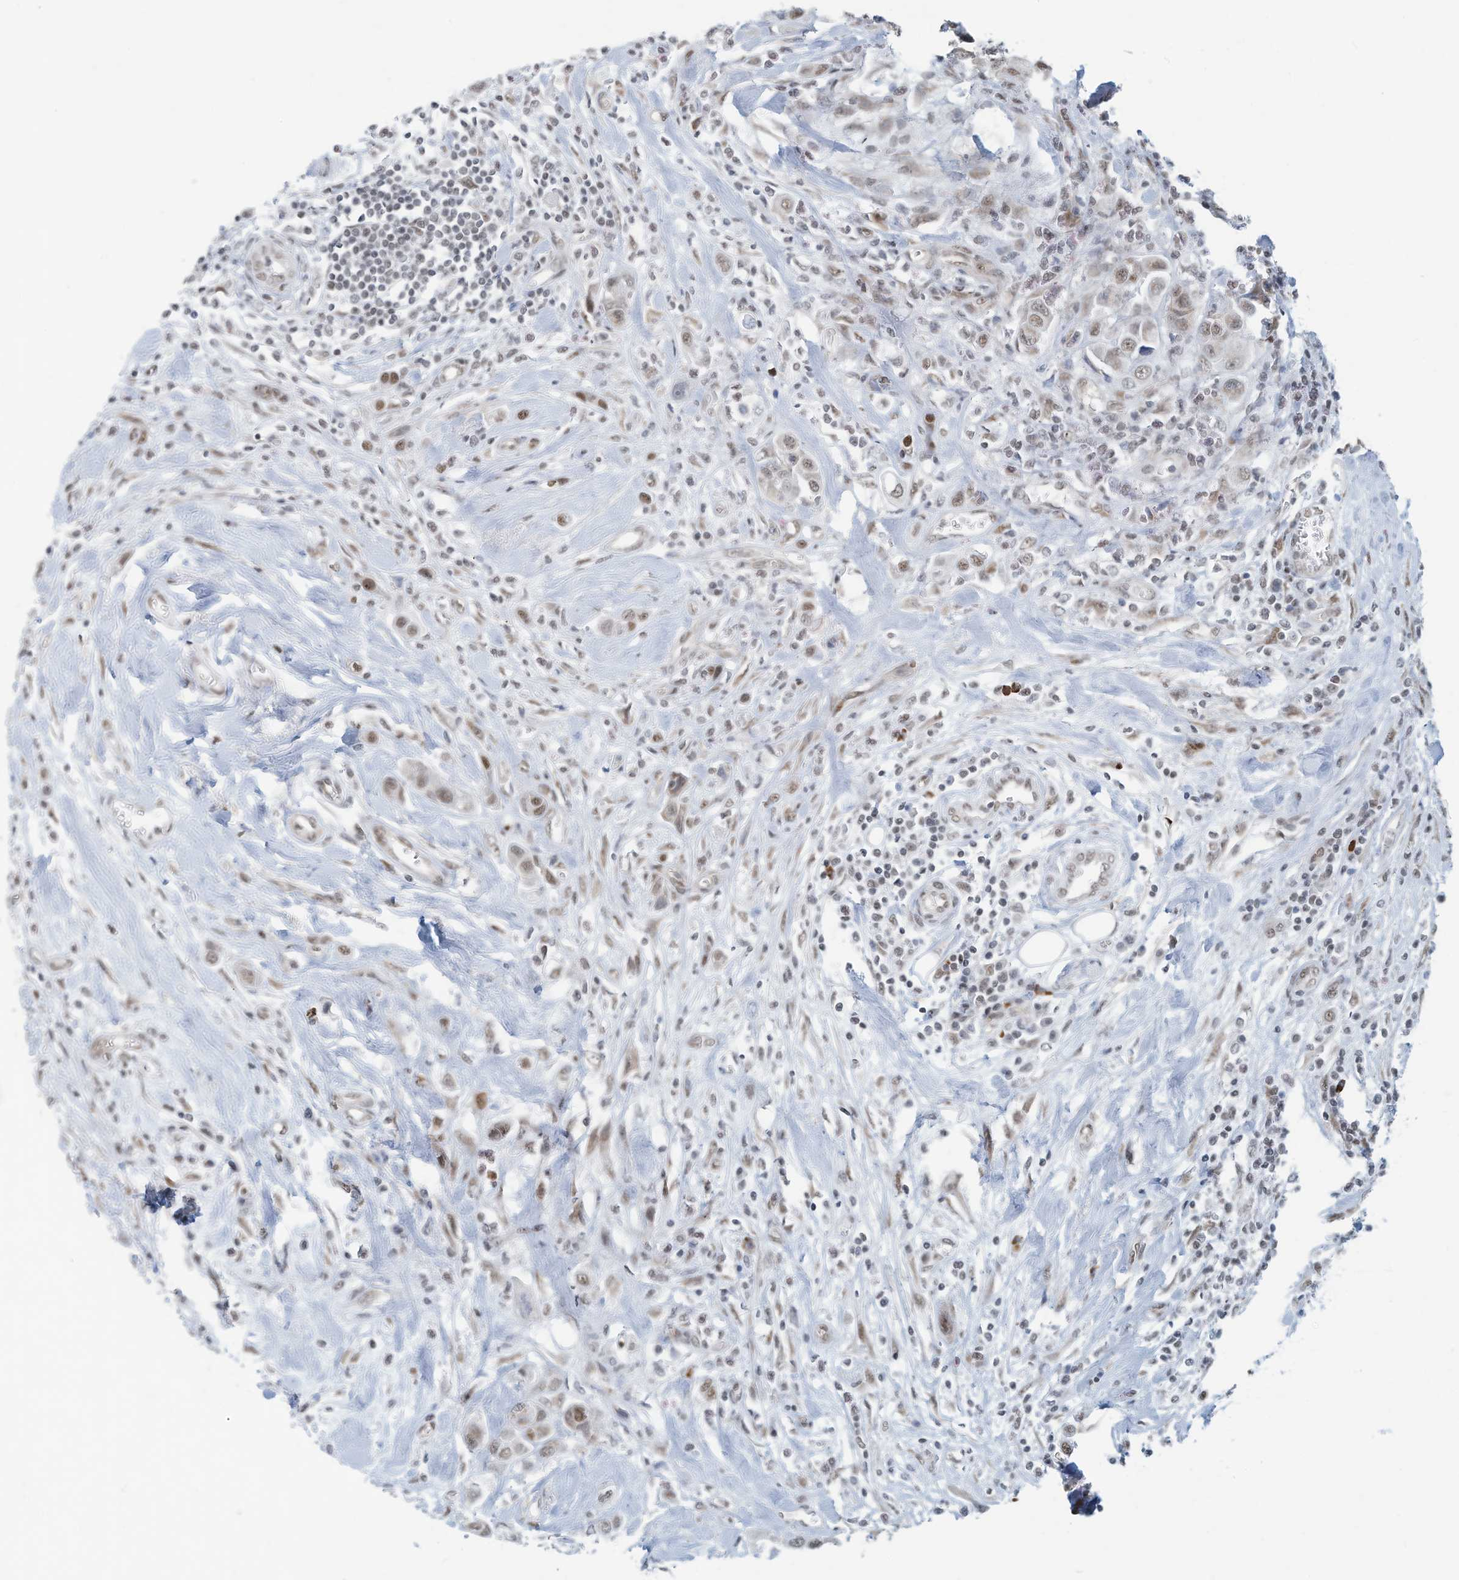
{"staining": {"intensity": "weak", "quantity": ">75%", "location": "nuclear"}, "tissue": "urothelial cancer", "cell_type": "Tumor cells", "image_type": "cancer", "snomed": [{"axis": "morphology", "description": "Urothelial carcinoma, High grade"}, {"axis": "topography", "description": "Urinary bladder"}], "caption": "This photomicrograph shows urothelial carcinoma (high-grade) stained with IHC to label a protein in brown. The nuclear of tumor cells show weak positivity for the protein. Nuclei are counter-stained blue.", "gene": "SARNP", "patient": {"sex": "male", "age": 50}}